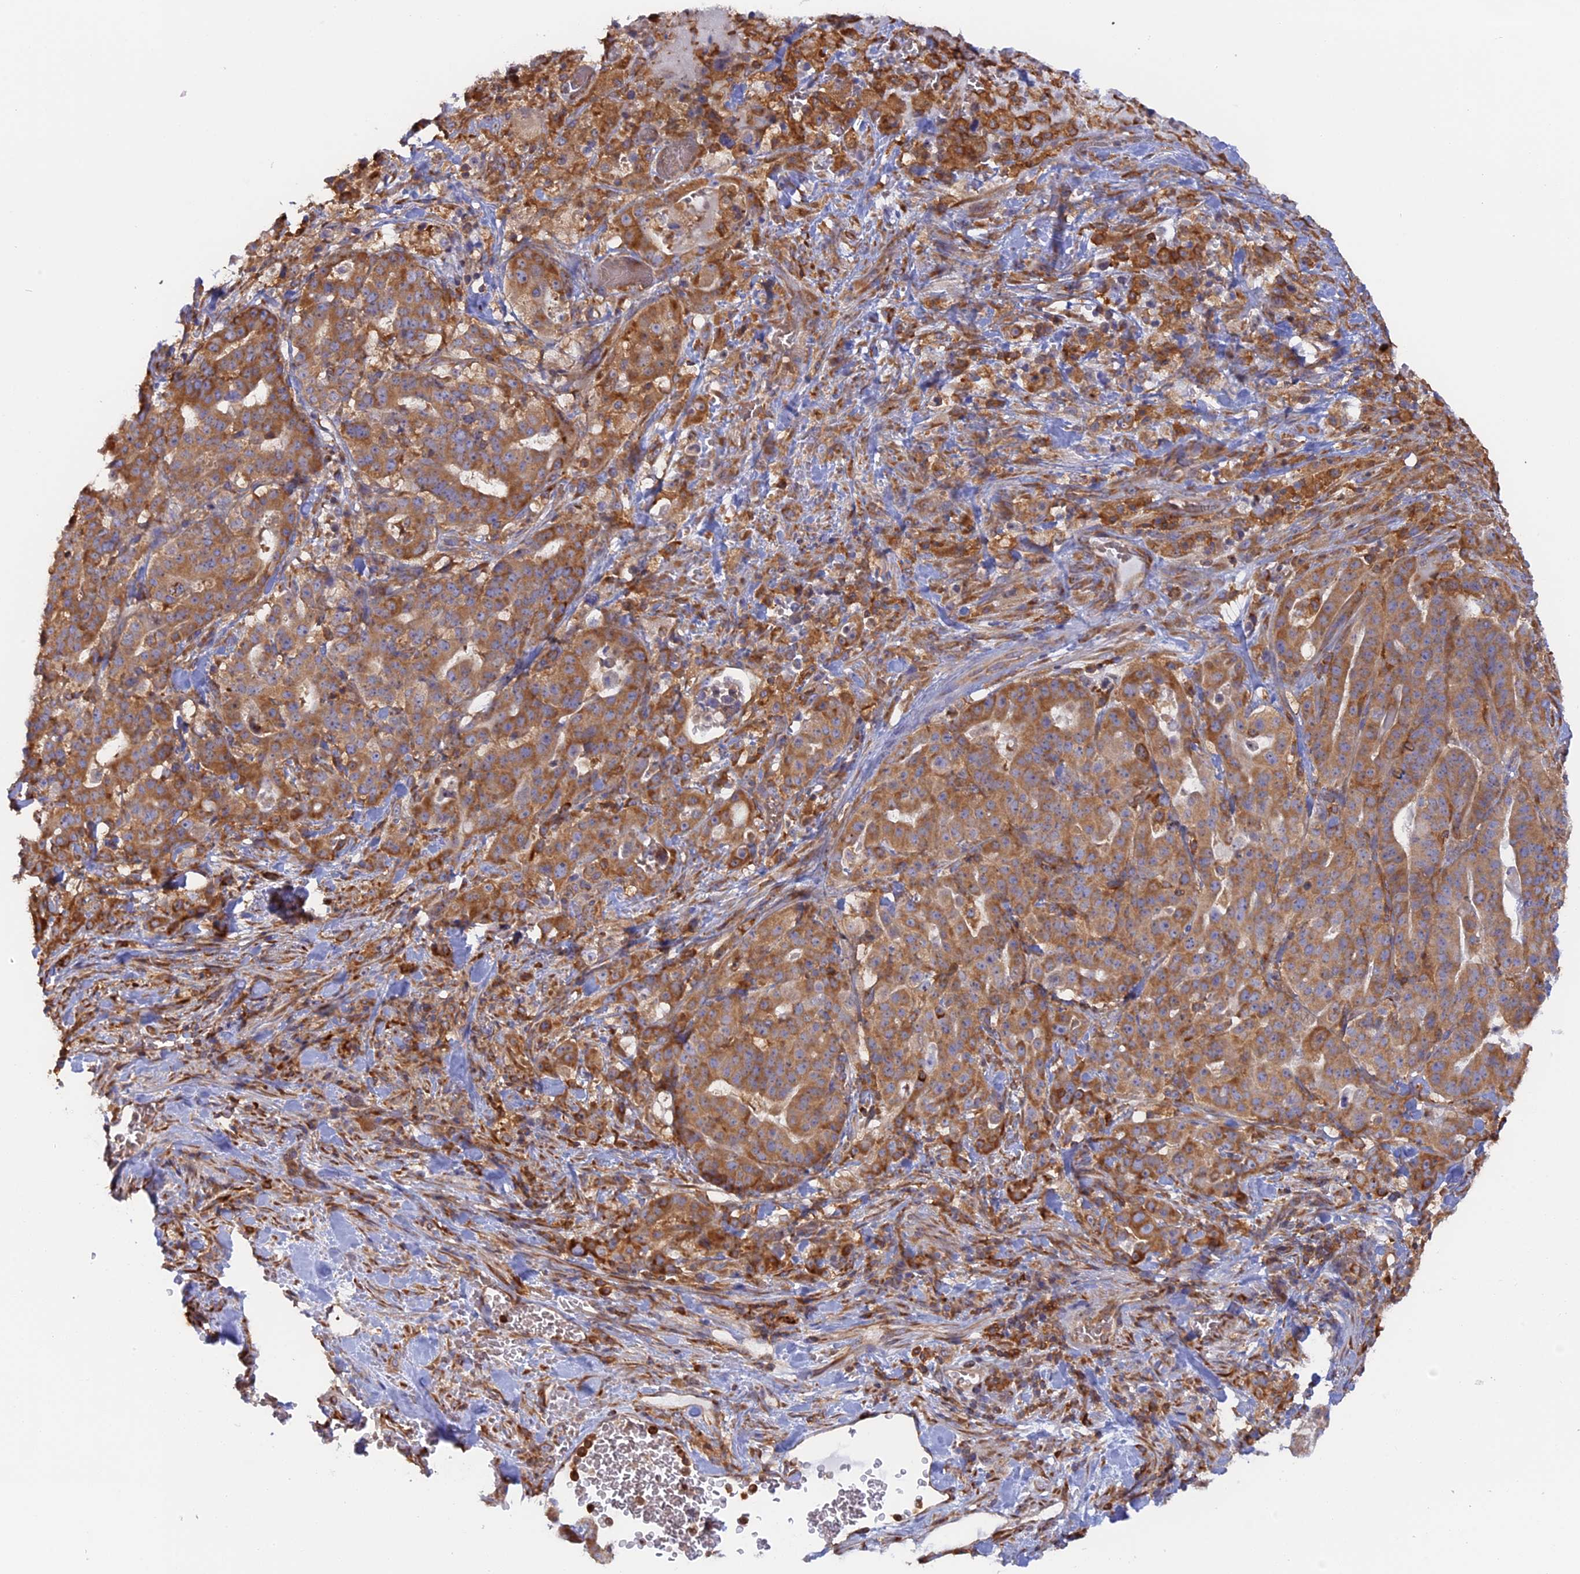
{"staining": {"intensity": "strong", "quantity": ">75%", "location": "cytoplasmic/membranous"}, "tissue": "stomach cancer", "cell_type": "Tumor cells", "image_type": "cancer", "snomed": [{"axis": "morphology", "description": "Adenocarcinoma, NOS"}, {"axis": "topography", "description": "Stomach"}], "caption": "Immunohistochemistry of adenocarcinoma (stomach) exhibits high levels of strong cytoplasmic/membranous positivity in about >75% of tumor cells. The staining was performed using DAB to visualize the protein expression in brown, while the nuclei were stained in blue with hematoxylin (Magnification: 20x).", "gene": "GMIP", "patient": {"sex": "male", "age": 48}}